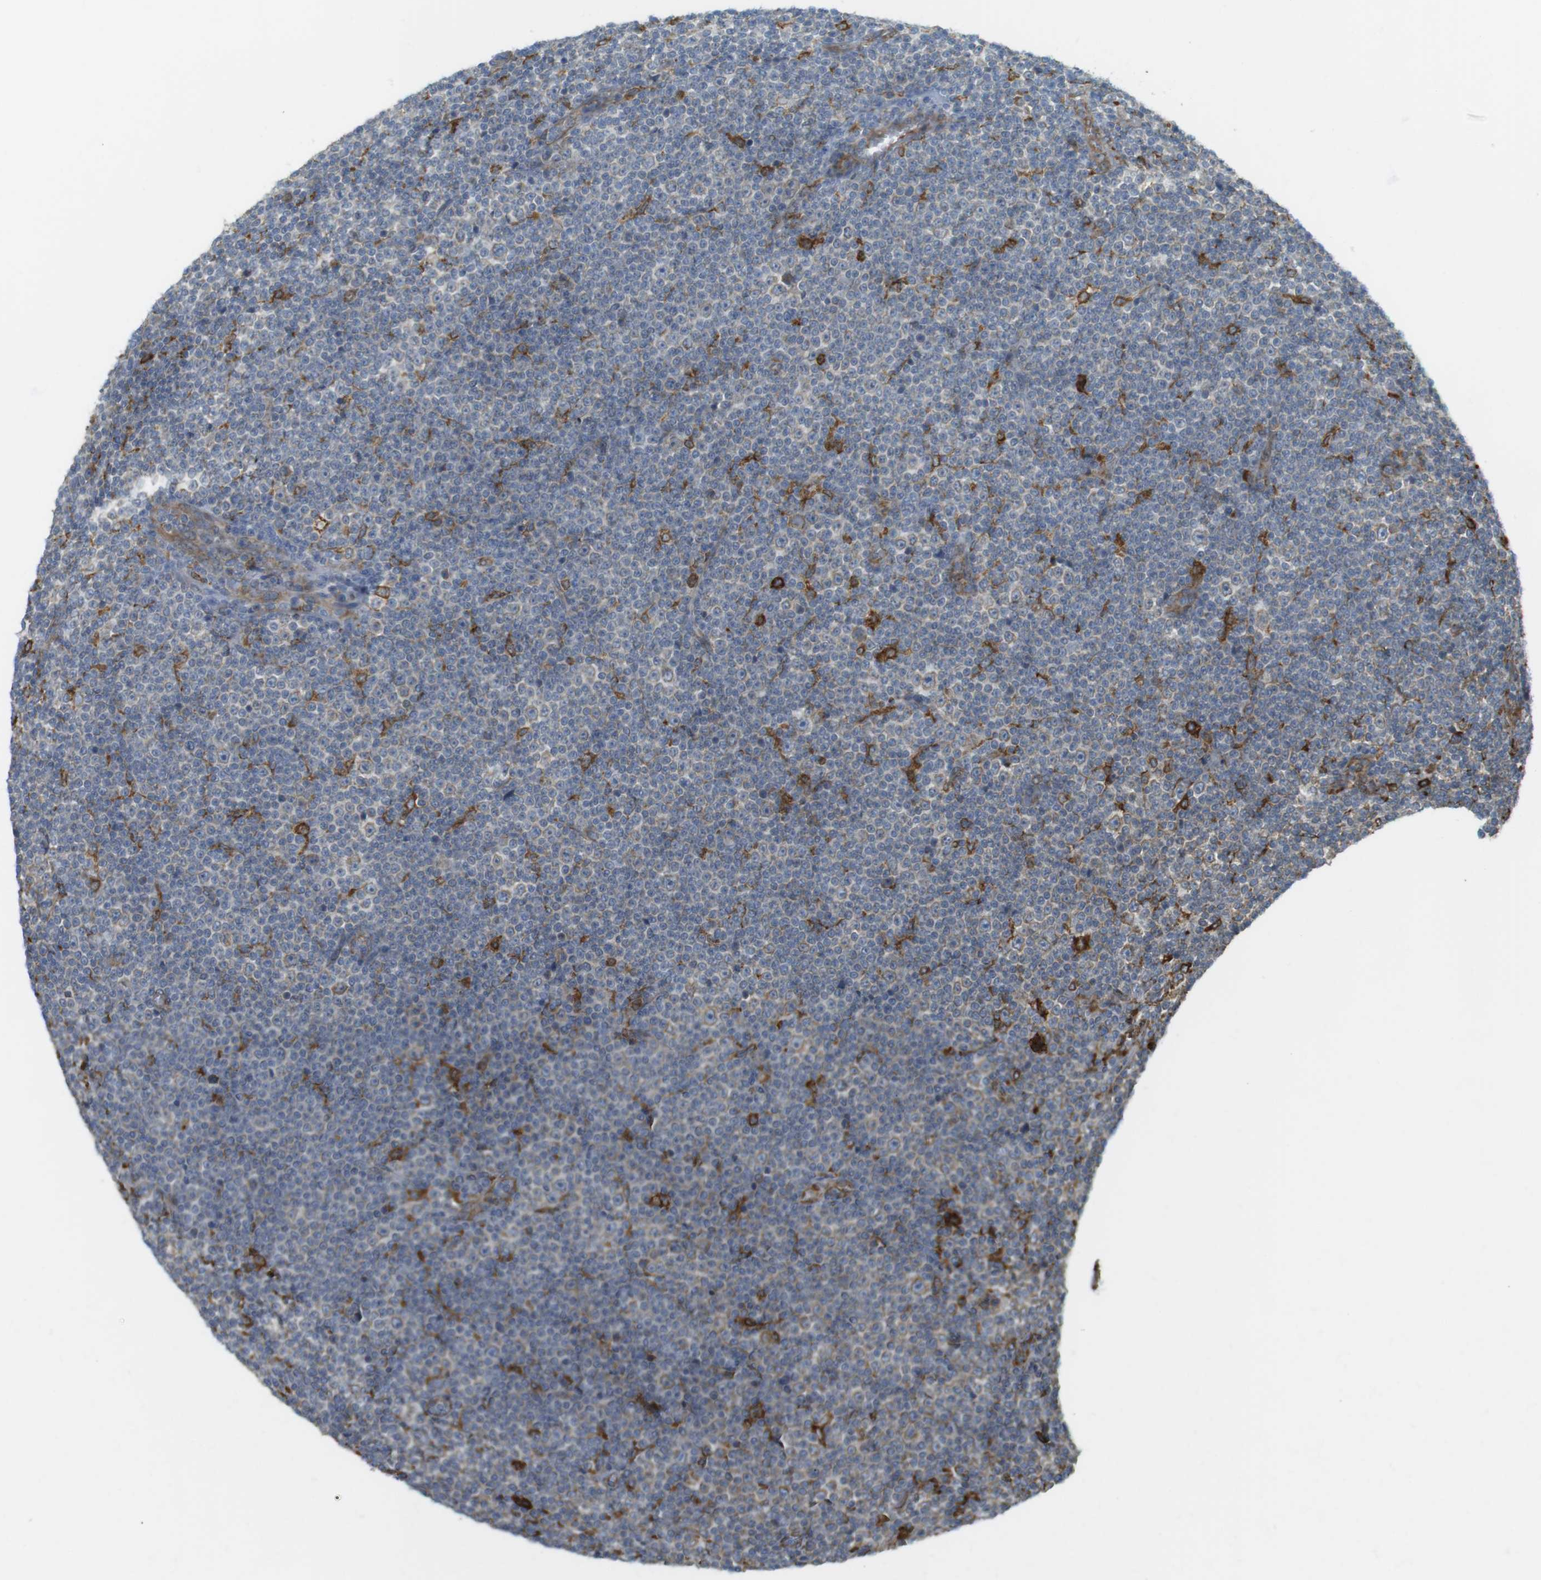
{"staining": {"intensity": "strong", "quantity": "<25%", "location": "cytoplasmic/membranous"}, "tissue": "lymphoma", "cell_type": "Tumor cells", "image_type": "cancer", "snomed": [{"axis": "morphology", "description": "Malignant lymphoma, non-Hodgkin's type, Low grade"}, {"axis": "topography", "description": "Lymph node"}], "caption": "Brown immunohistochemical staining in malignant lymphoma, non-Hodgkin's type (low-grade) displays strong cytoplasmic/membranous positivity in about <25% of tumor cells. (DAB IHC, brown staining for protein, blue staining for nuclei).", "gene": "MBOAT2", "patient": {"sex": "female", "age": 67}}